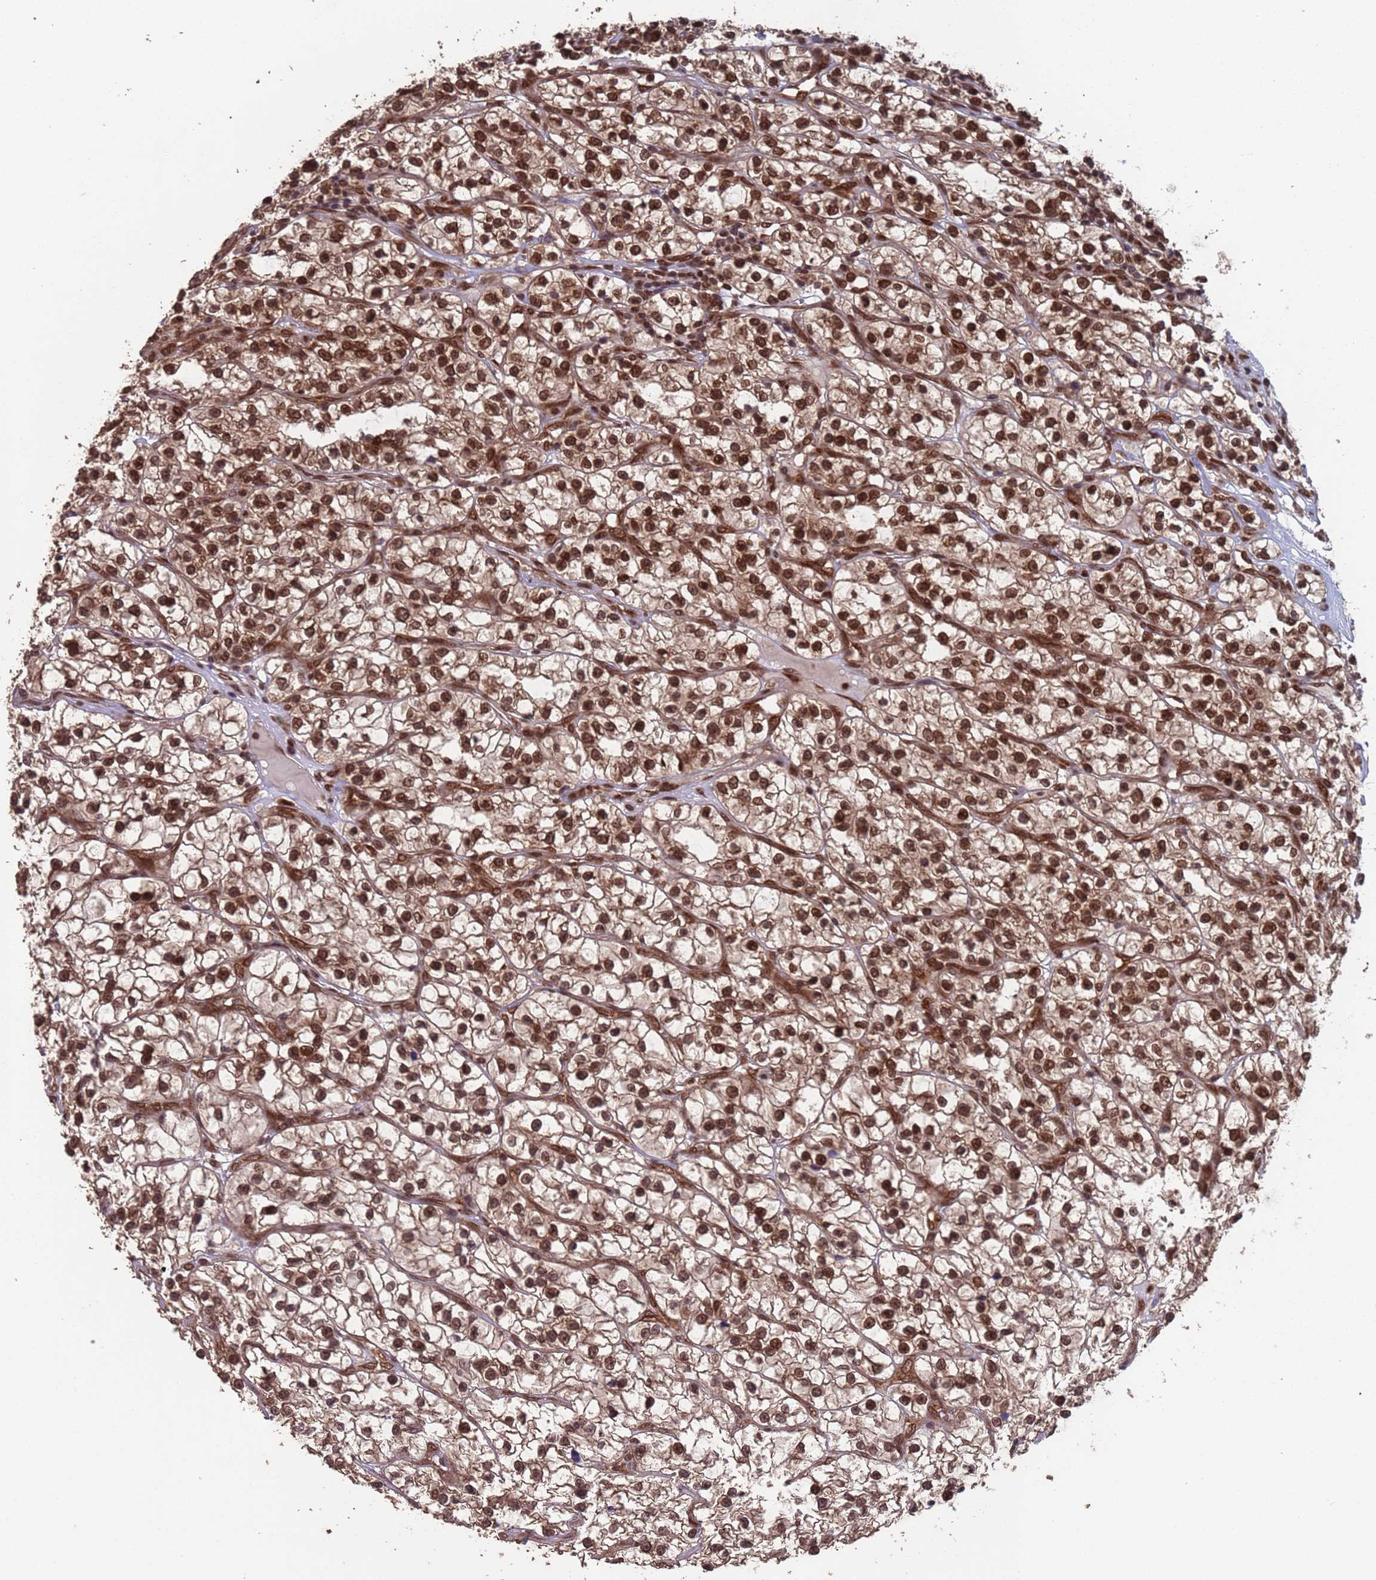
{"staining": {"intensity": "moderate", "quantity": ">75%", "location": "cytoplasmic/membranous,nuclear"}, "tissue": "renal cancer", "cell_type": "Tumor cells", "image_type": "cancer", "snomed": [{"axis": "morphology", "description": "Adenocarcinoma, NOS"}, {"axis": "topography", "description": "Kidney"}], "caption": "Human renal cancer stained with a brown dye reveals moderate cytoplasmic/membranous and nuclear positive positivity in about >75% of tumor cells.", "gene": "FUBP3", "patient": {"sex": "female", "age": 57}}